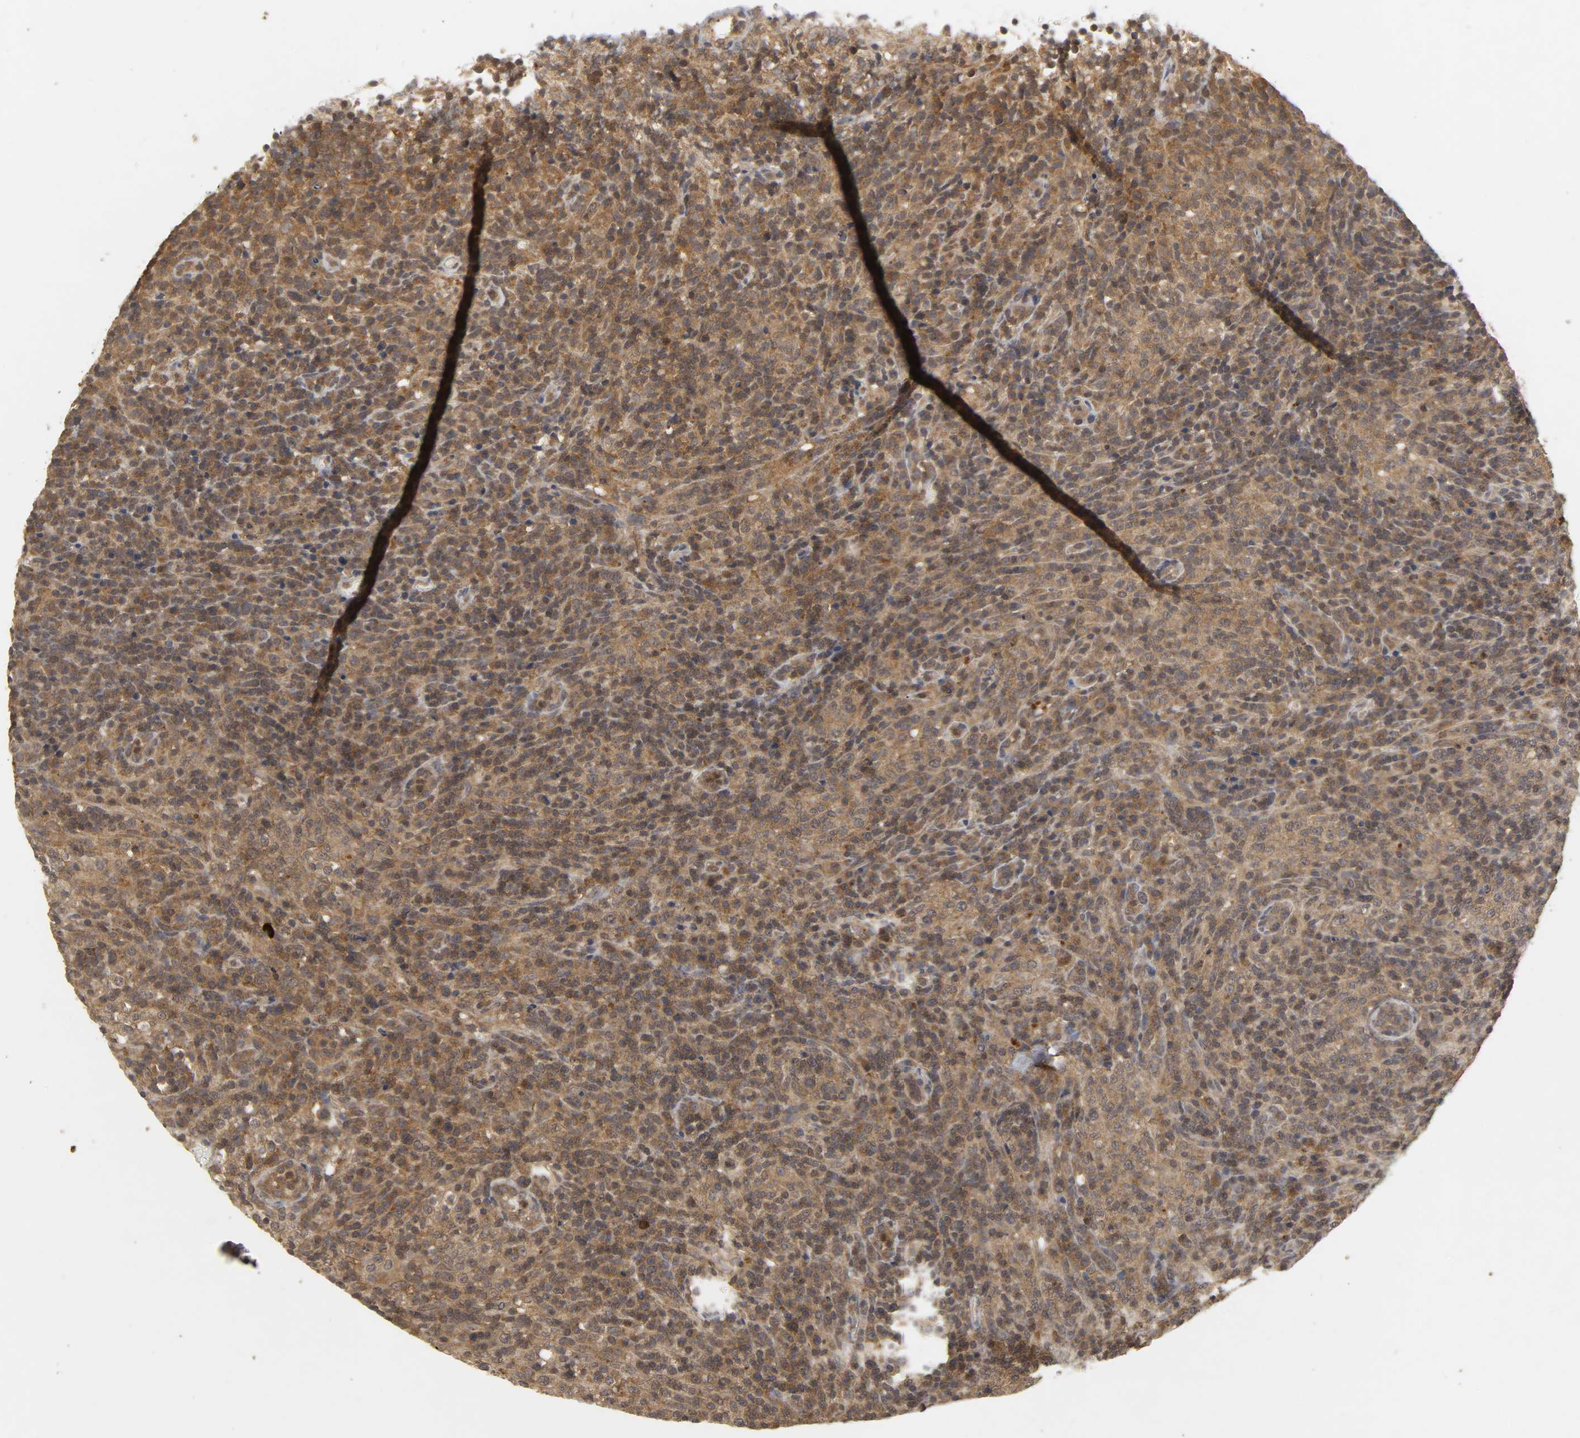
{"staining": {"intensity": "moderate", "quantity": ">75%", "location": "cytoplasmic/membranous"}, "tissue": "lymphoma", "cell_type": "Tumor cells", "image_type": "cancer", "snomed": [{"axis": "morphology", "description": "Malignant lymphoma, non-Hodgkin's type, High grade"}, {"axis": "topography", "description": "Lymph node"}], "caption": "Immunohistochemical staining of human malignant lymphoma, non-Hodgkin's type (high-grade) exhibits medium levels of moderate cytoplasmic/membranous staining in about >75% of tumor cells.", "gene": "TRAF6", "patient": {"sex": "female", "age": 76}}